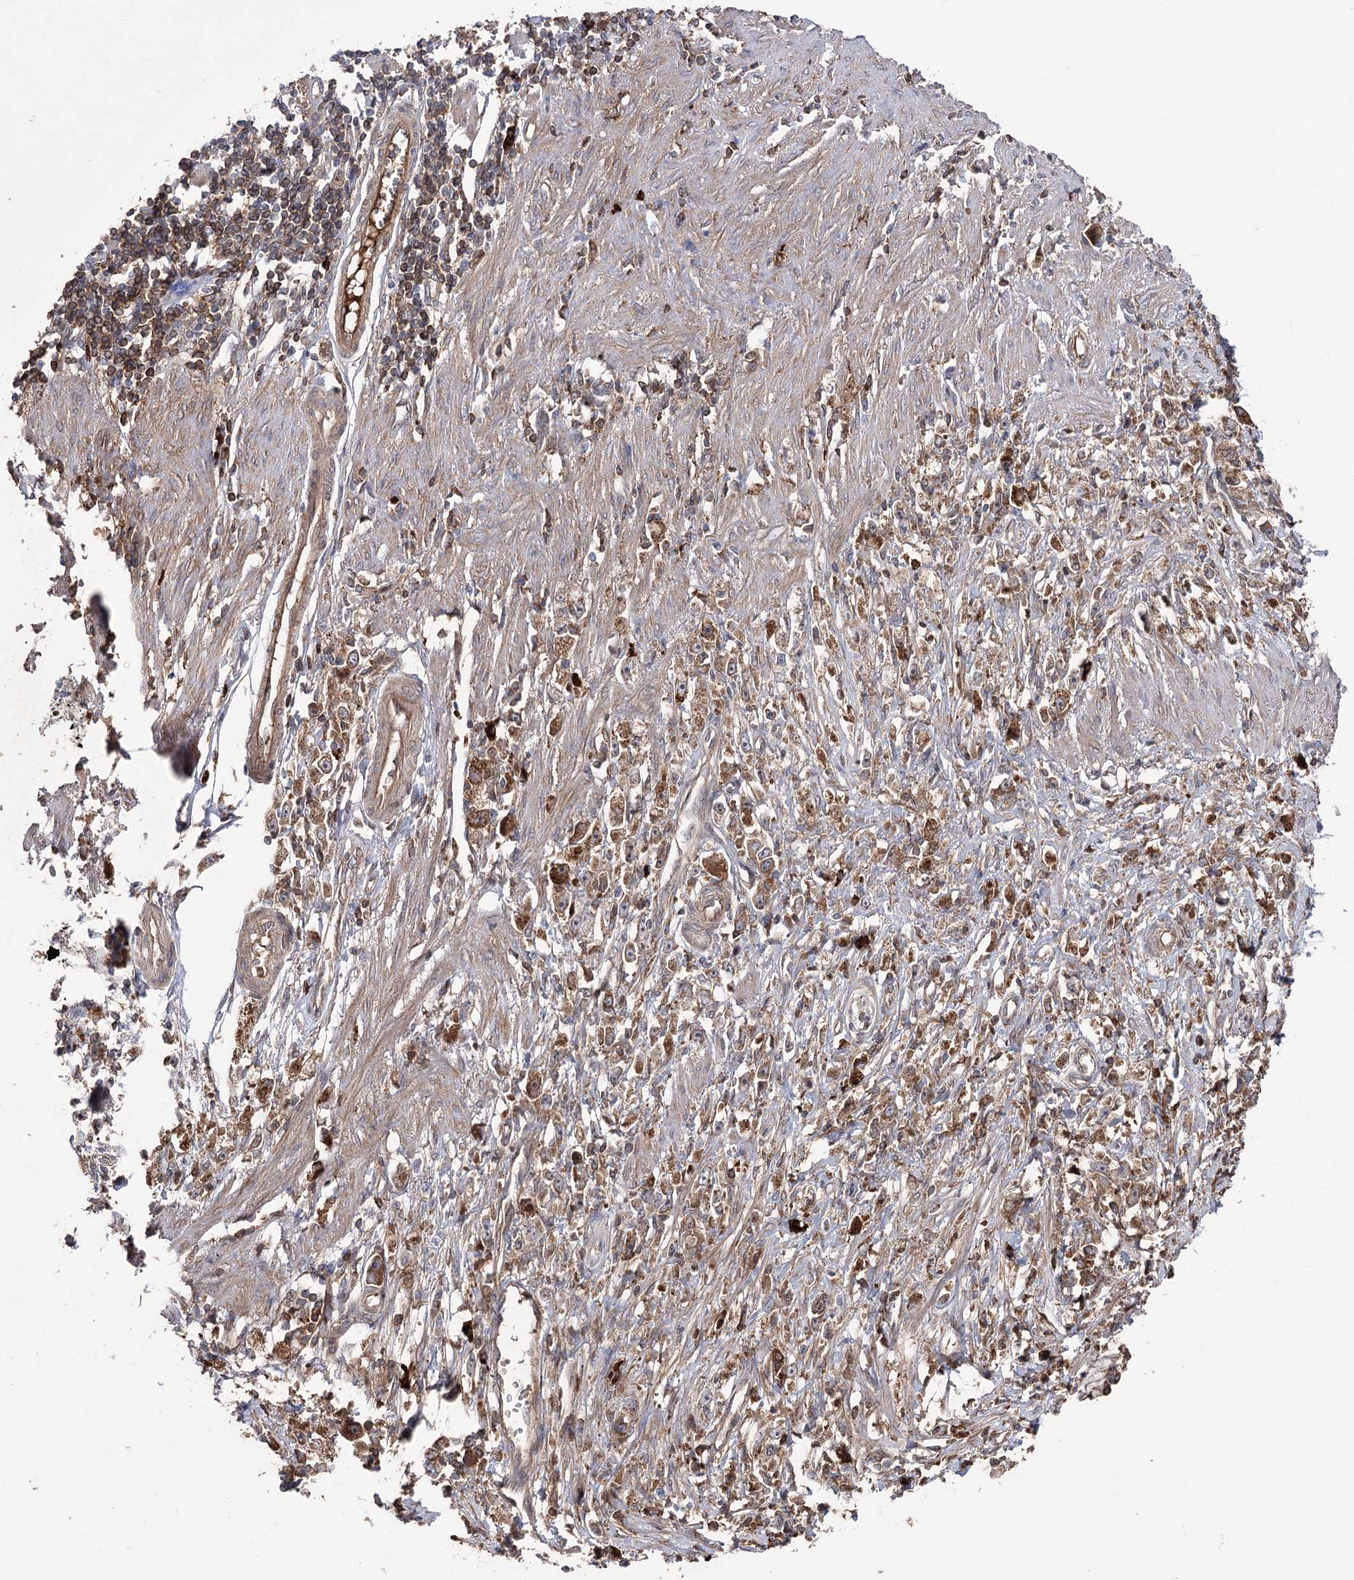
{"staining": {"intensity": "moderate", "quantity": ">75%", "location": "cytoplasmic/membranous"}, "tissue": "stomach cancer", "cell_type": "Tumor cells", "image_type": "cancer", "snomed": [{"axis": "morphology", "description": "Adenocarcinoma, NOS"}, {"axis": "topography", "description": "Stomach"}], "caption": "Immunohistochemical staining of stomach cancer exhibits moderate cytoplasmic/membranous protein staining in approximately >75% of tumor cells.", "gene": "OTUD1", "patient": {"sex": "female", "age": 59}}